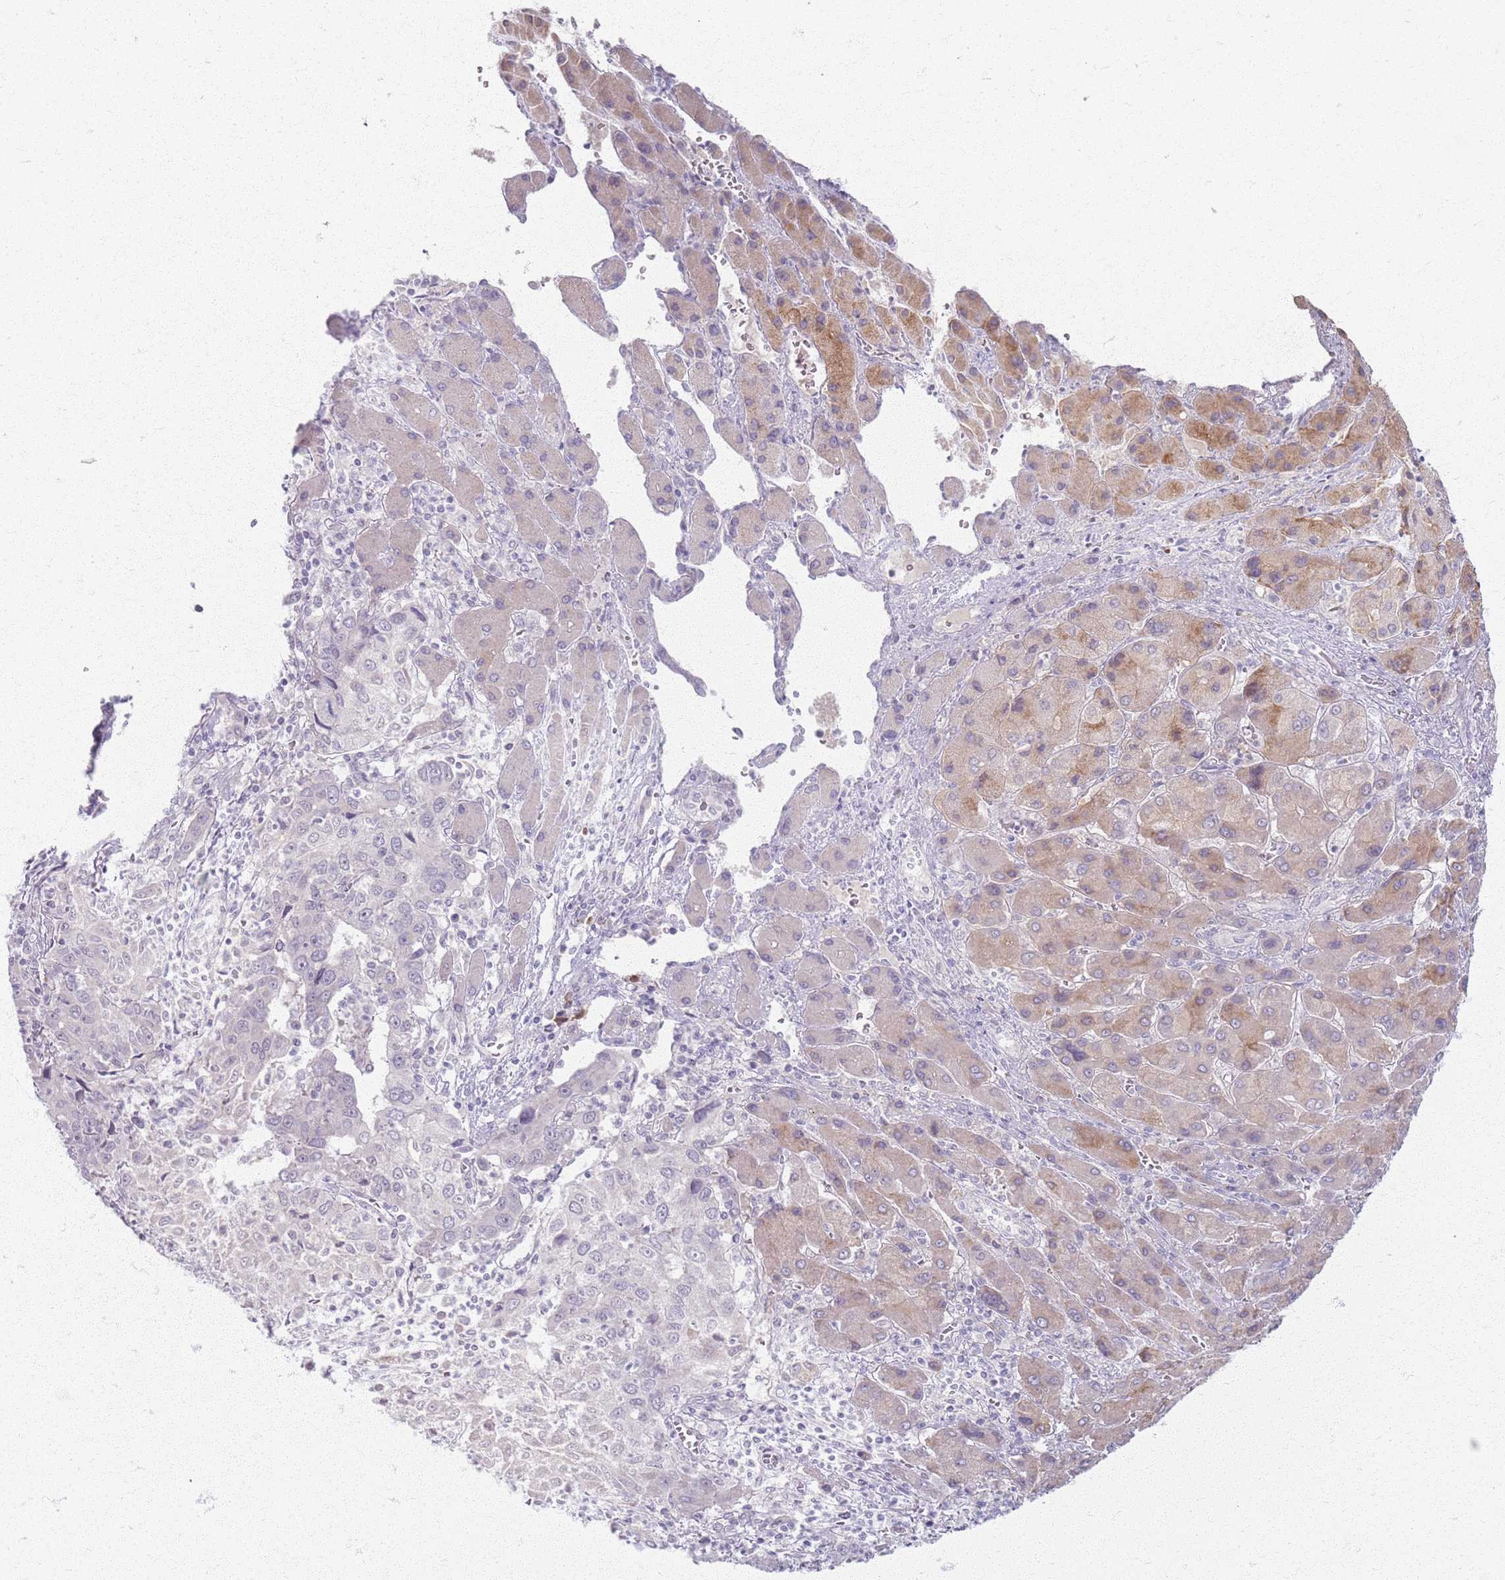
{"staining": {"intensity": "moderate", "quantity": "<25%", "location": "cytoplasmic/membranous"}, "tissue": "liver cancer", "cell_type": "Tumor cells", "image_type": "cancer", "snomed": [{"axis": "morphology", "description": "Carcinoma, Hepatocellular, NOS"}, {"axis": "topography", "description": "Liver"}], "caption": "Hepatocellular carcinoma (liver) was stained to show a protein in brown. There is low levels of moderate cytoplasmic/membranous expression in about <25% of tumor cells. (IHC, brightfield microscopy, high magnification).", "gene": "CRIPT", "patient": {"sex": "male", "age": 63}}